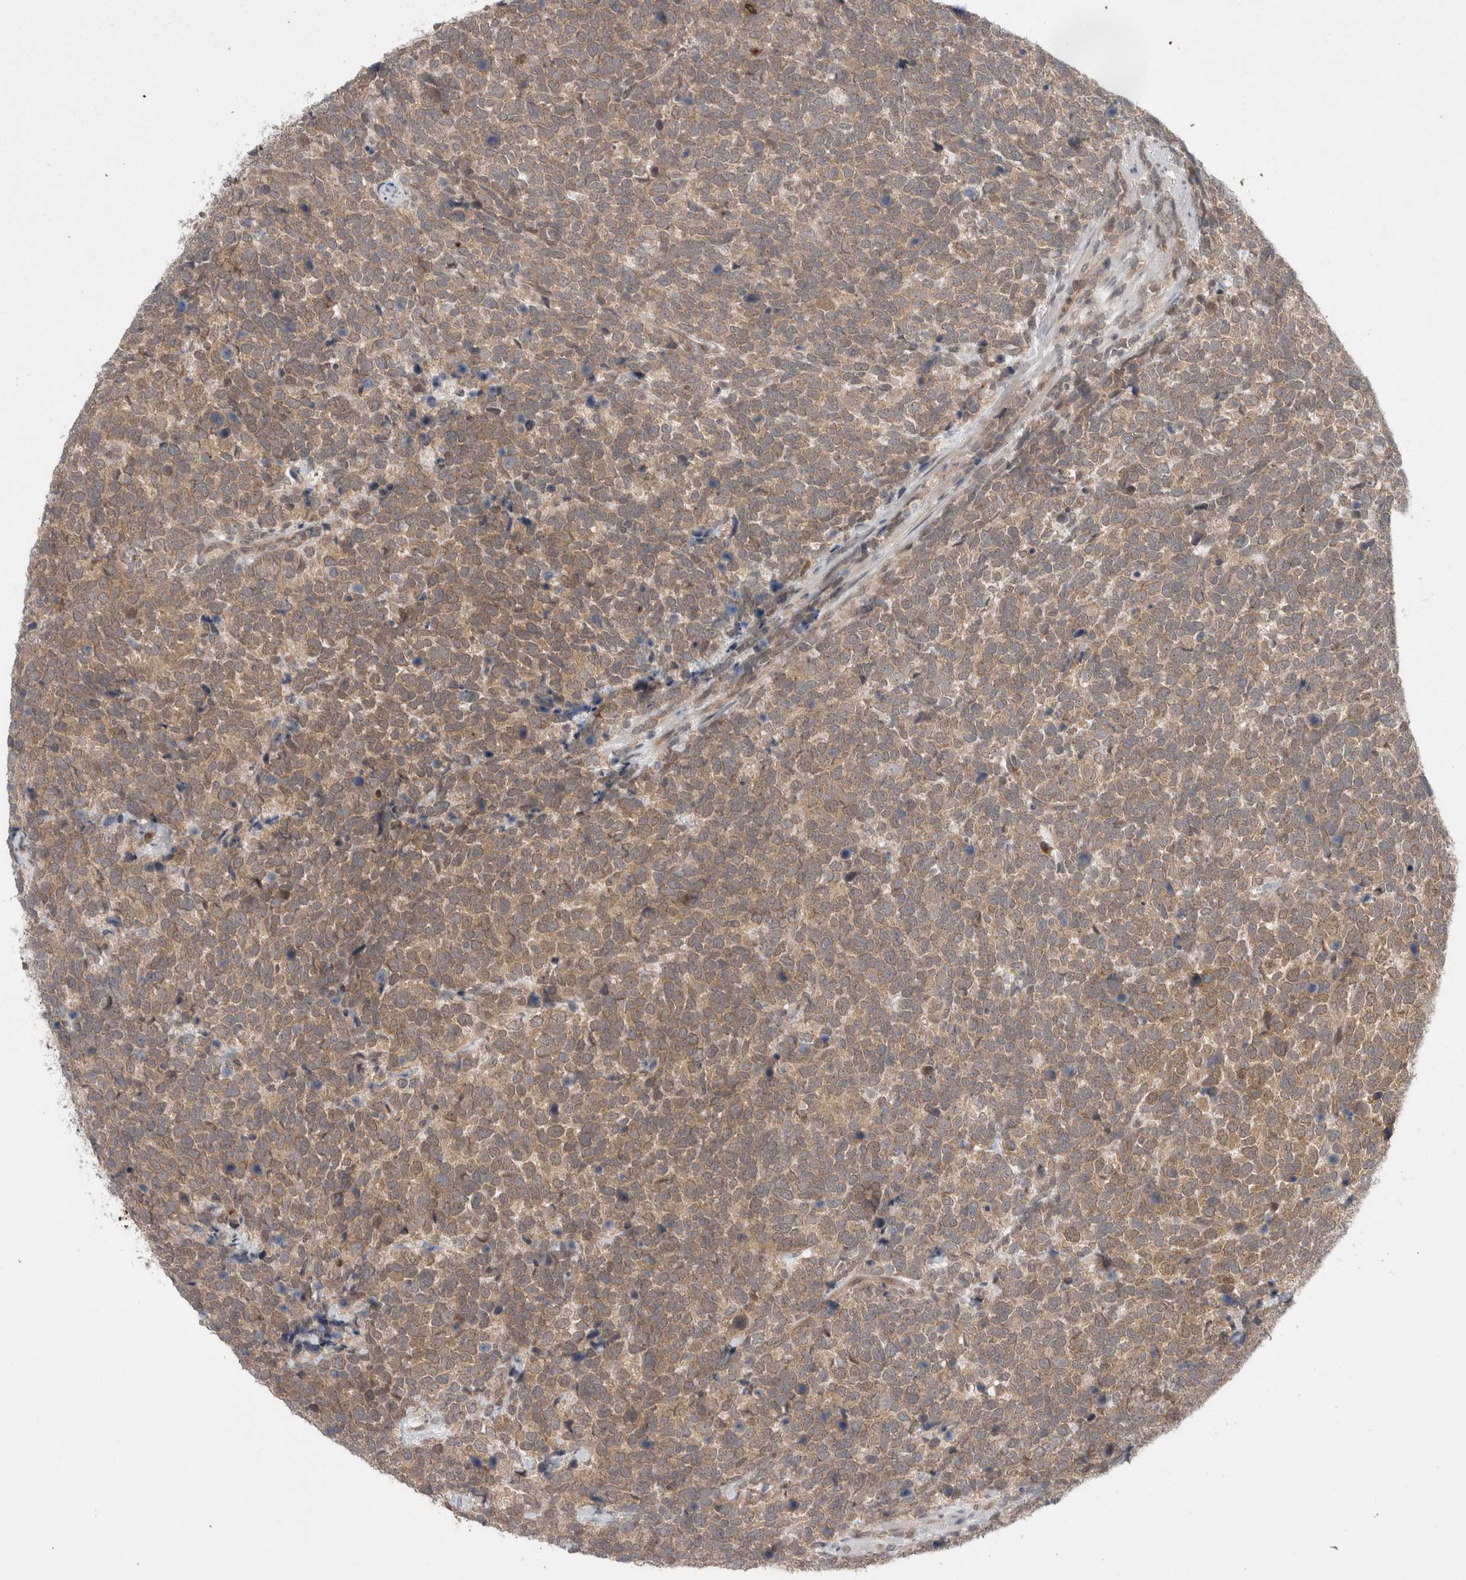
{"staining": {"intensity": "weak", "quantity": ">75%", "location": "cytoplasmic/membranous"}, "tissue": "urothelial cancer", "cell_type": "Tumor cells", "image_type": "cancer", "snomed": [{"axis": "morphology", "description": "Urothelial carcinoma, High grade"}, {"axis": "topography", "description": "Urinary bladder"}], "caption": "Protein expression analysis of human urothelial cancer reveals weak cytoplasmic/membranous expression in about >75% of tumor cells.", "gene": "ZNF341", "patient": {"sex": "female", "age": 82}}